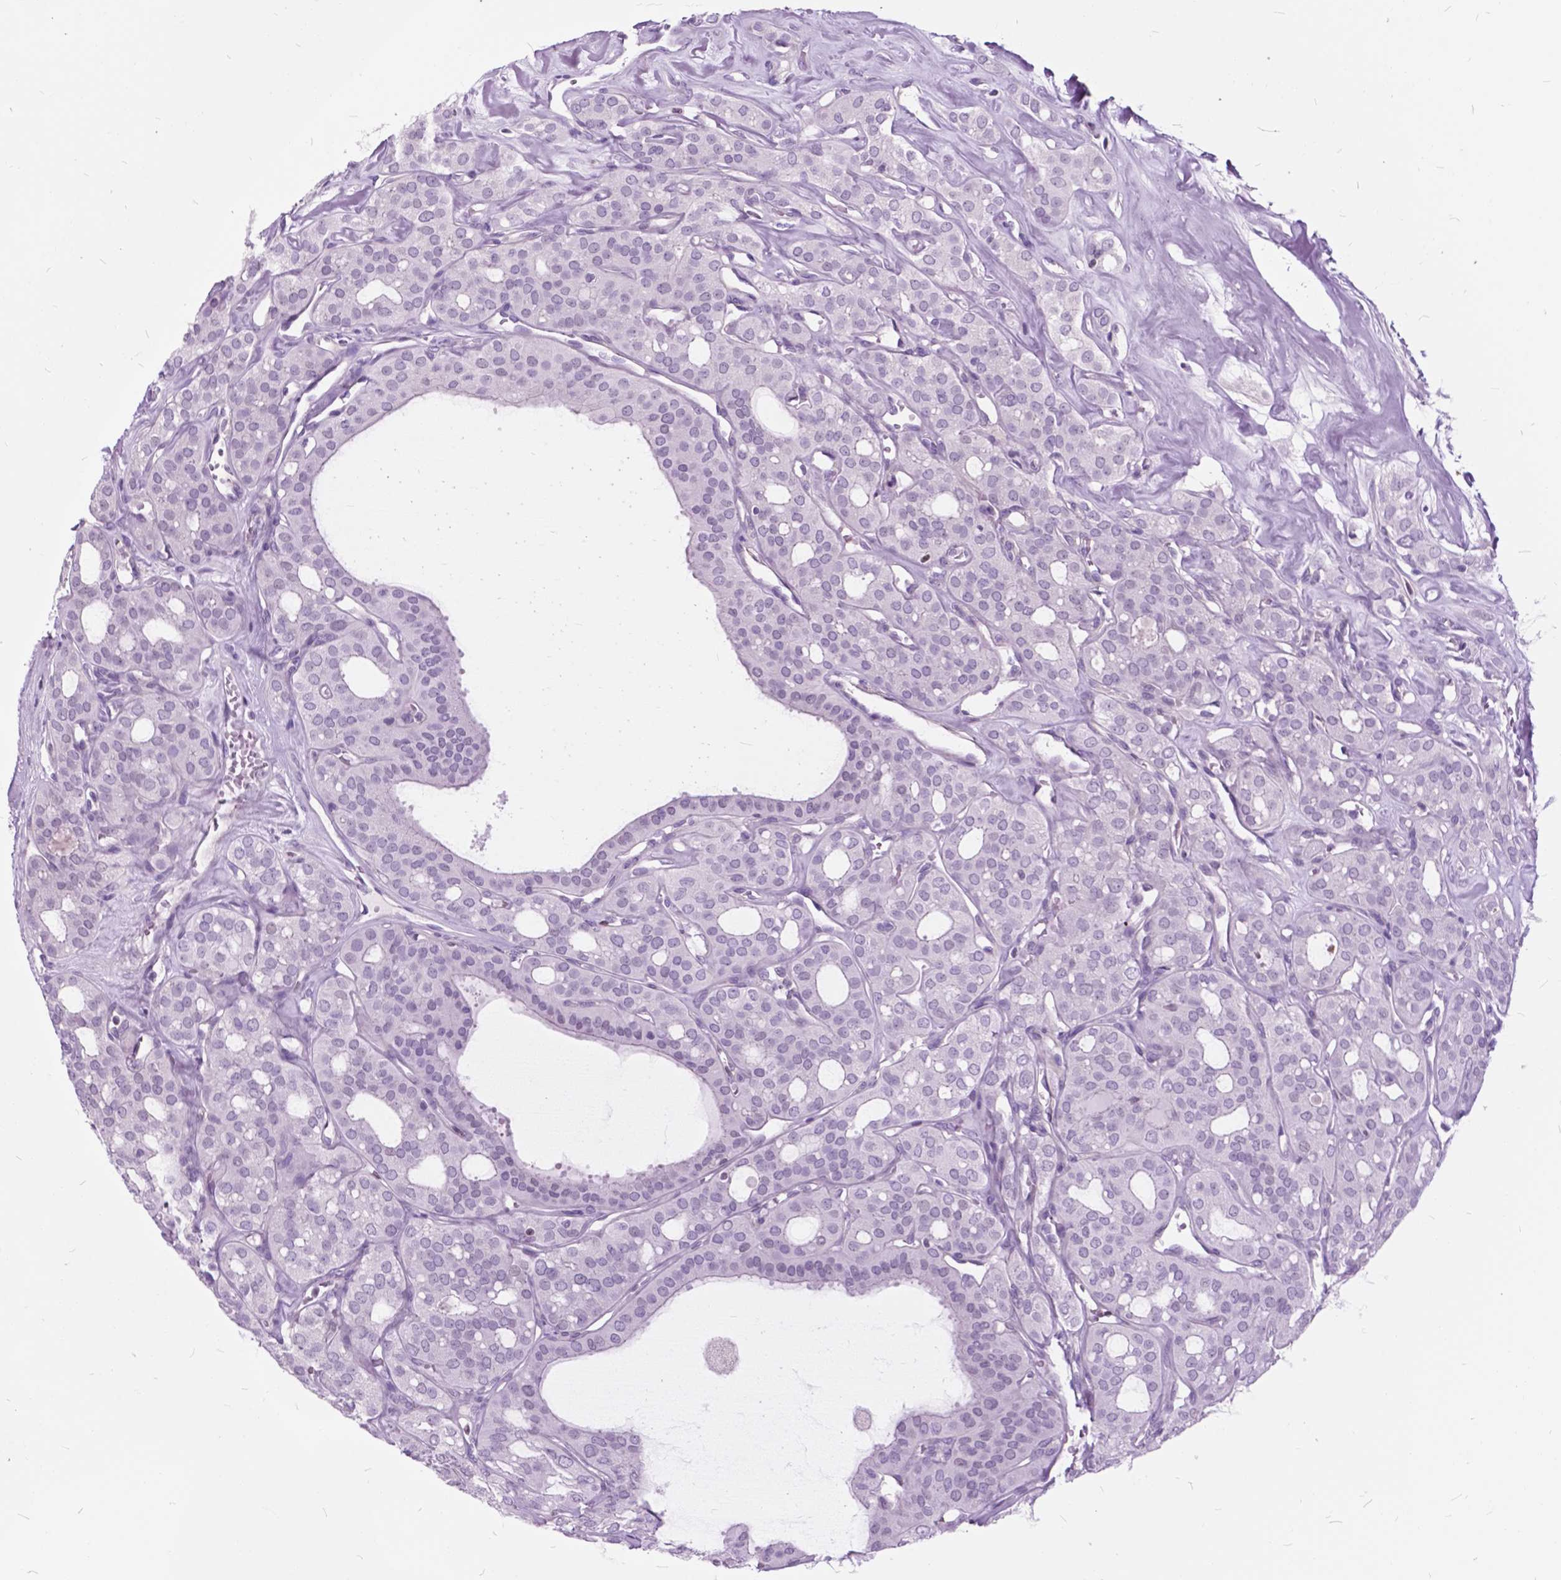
{"staining": {"intensity": "negative", "quantity": "none", "location": "none"}, "tissue": "thyroid cancer", "cell_type": "Tumor cells", "image_type": "cancer", "snomed": [{"axis": "morphology", "description": "Follicular adenoma carcinoma, NOS"}, {"axis": "topography", "description": "Thyroid gland"}], "caption": "DAB immunohistochemical staining of human thyroid cancer reveals no significant expression in tumor cells. (DAB immunohistochemistry (IHC) with hematoxylin counter stain).", "gene": "SP140", "patient": {"sex": "male", "age": 75}}